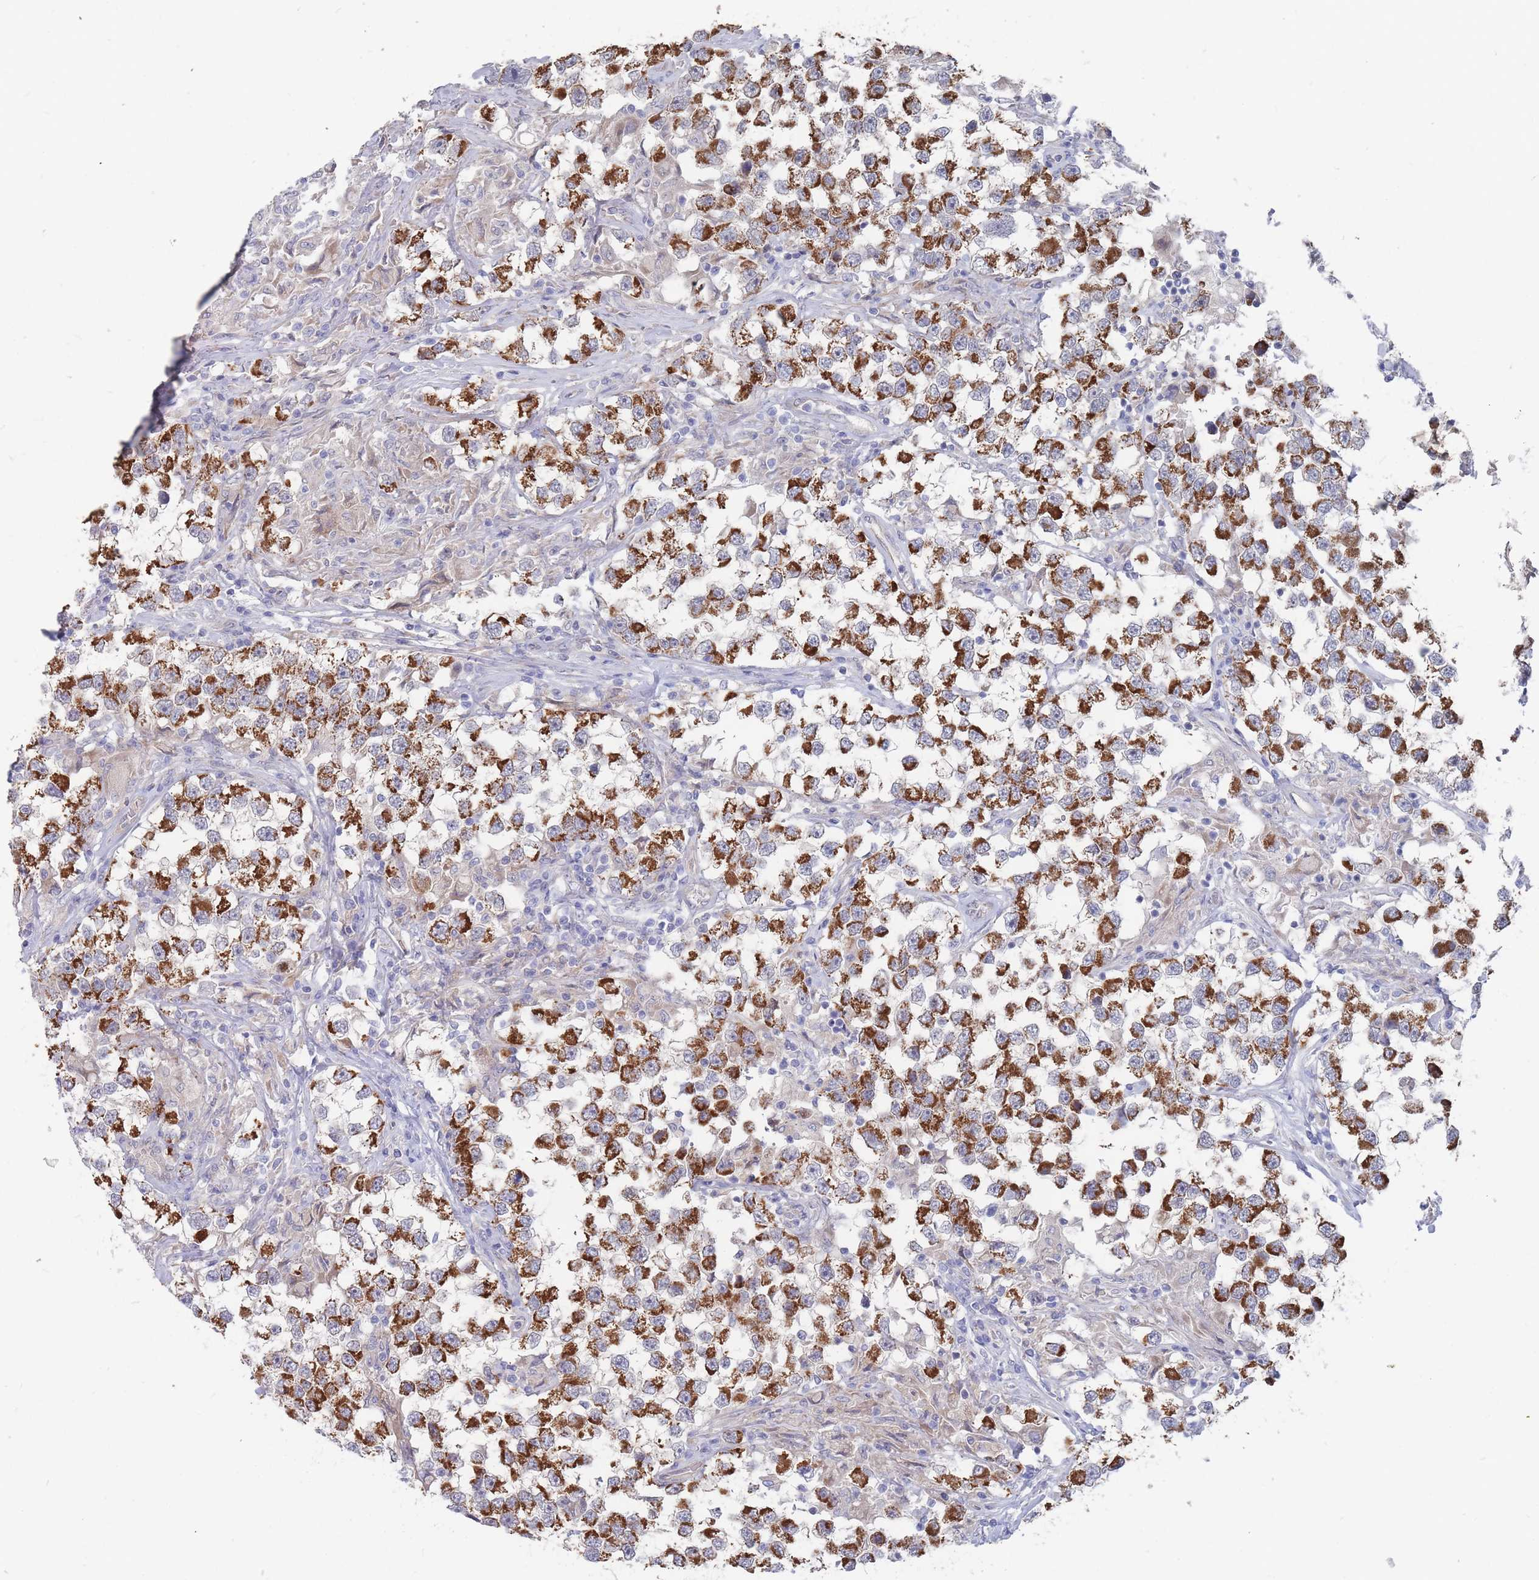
{"staining": {"intensity": "strong", "quantity": ">75%", "location": "cytoplasmic/membranous"}, "tissue": "testis cancer", "cell_type": "Tumor cells", "image_type": "cancer", "snomed": [{"axis": "morphology", "description": "Seminoma, NOS"}, {"axis": "topography", "description": "Testis"}], "caption": "There is high levels of strong cytoplasmic/membranous staining in tumor cells of testis cancer, as demonstrated by immunohistochemical staining (brown color).", "gene": "NUB1", "patient": {"sex": "male", "age": 46}}